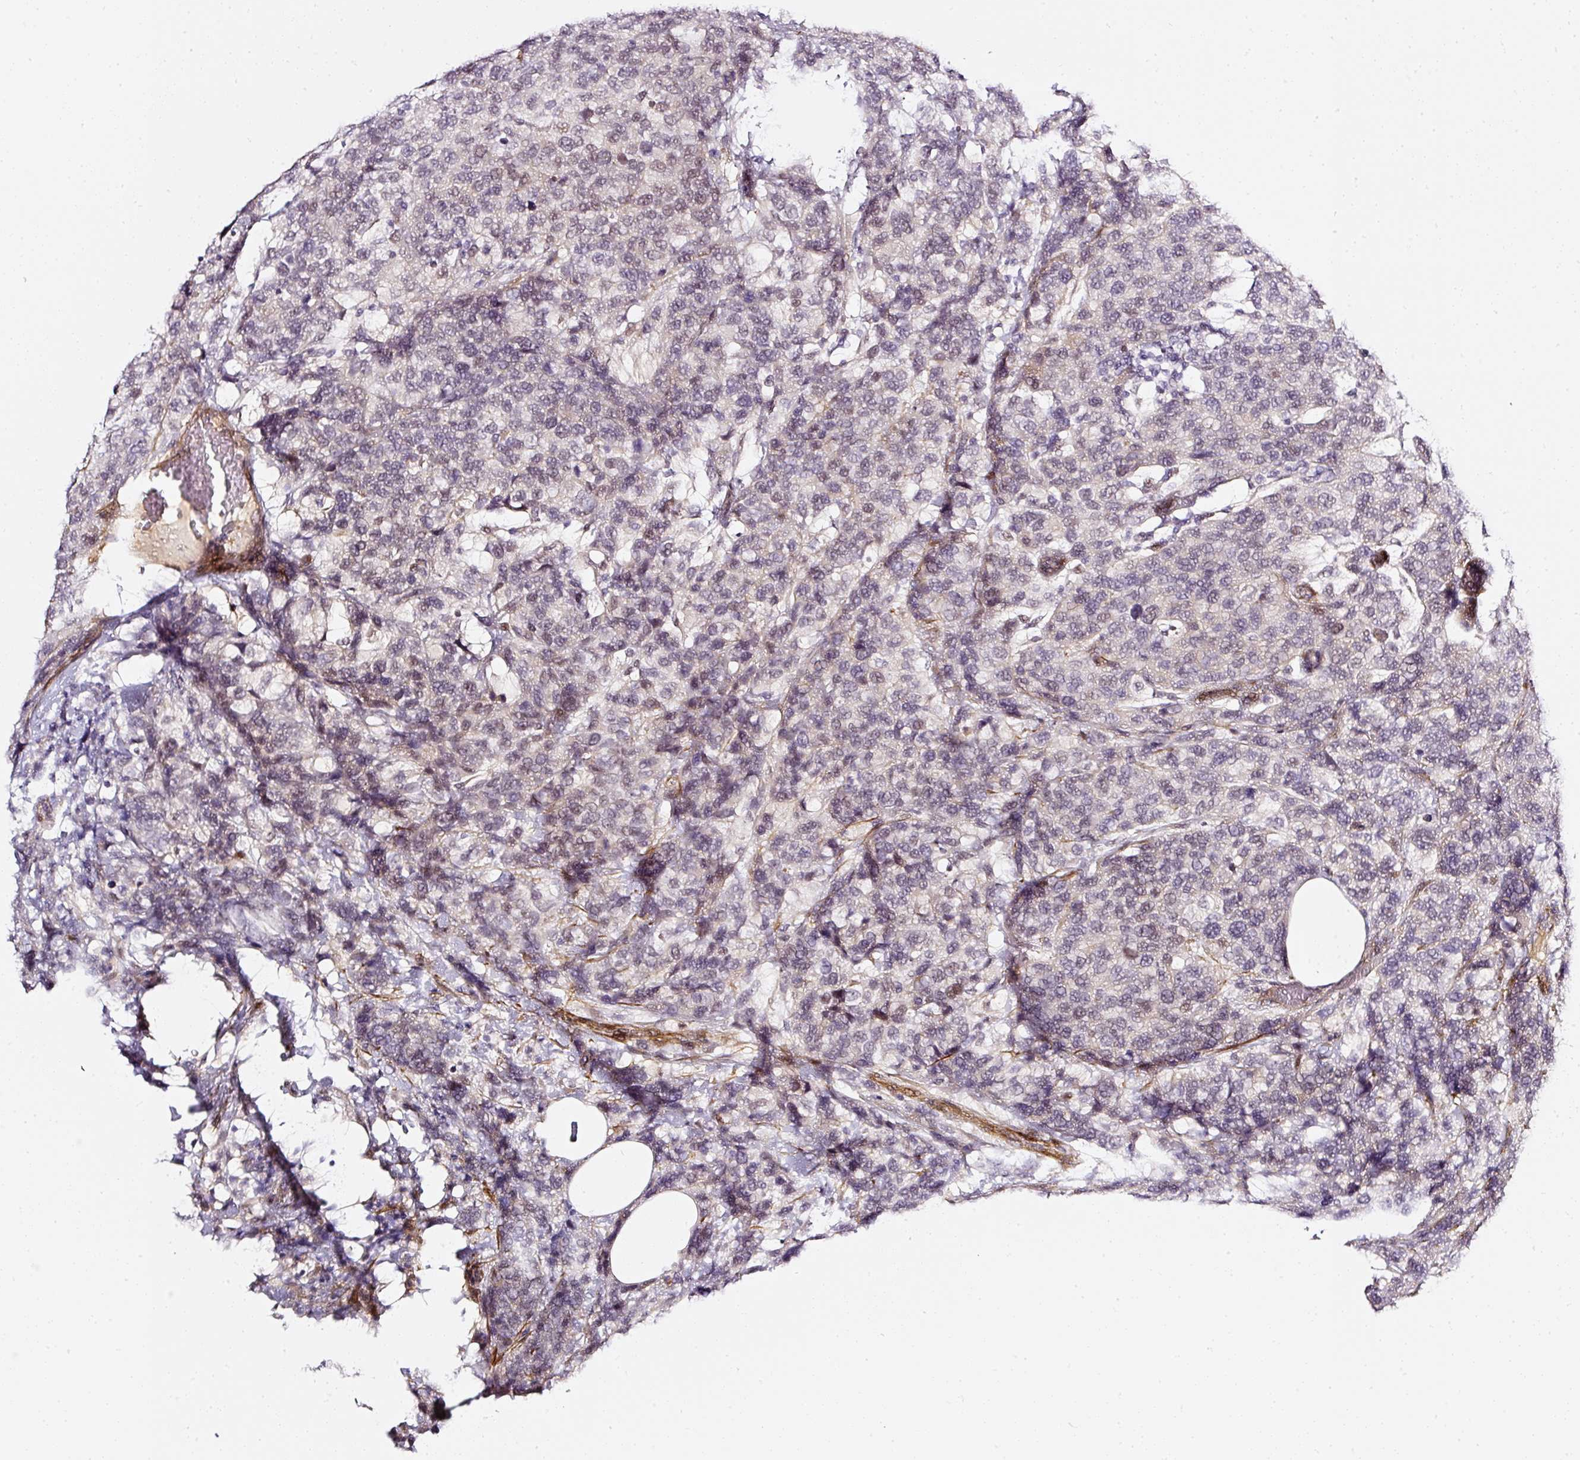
{"staining": {"intensity": "negative", "quantity": "none", "location": "none"}, "tissue": "breast cancer", "cell_type": "Tumor cells", "image_type": "cancer", "snomed": [{"axis": "morphology", "description": "Lobular carcinoma"}, {"axis": "topography", "description": "Breast"}], "caption": "Tumor cells are negative for protein expression in human lobular carcinoma (breast).", "gene": "TOGARAM1", "patient": {"sex": "female", "age": 59}}